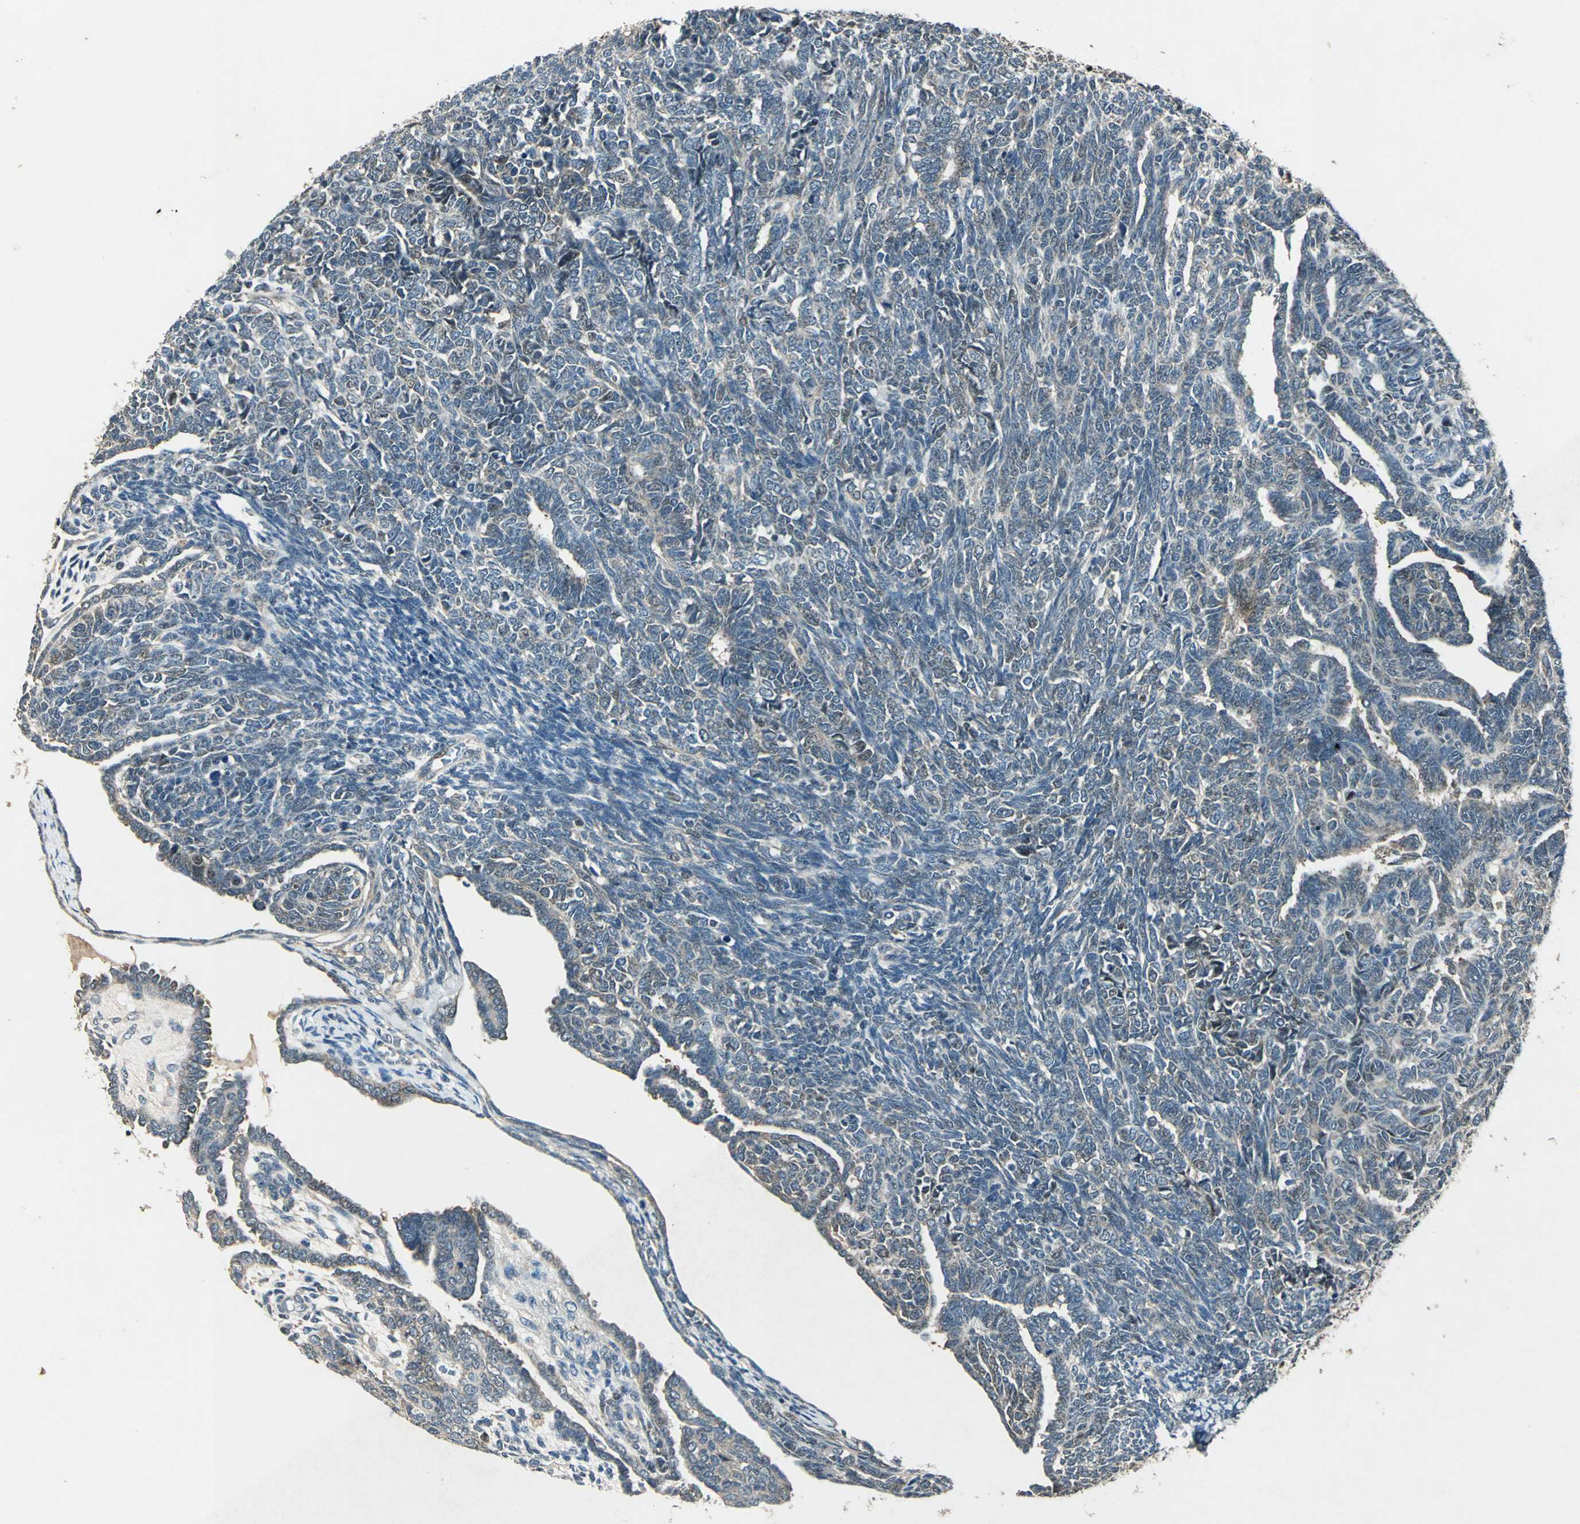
{"staining": {"intensity": "weak", "quantity": "<25%", "location": "cytoplasmic/membranous"}, "tissue": "endometrial cancer", "cell_type": "Tumor cells", "image_type": "cancer", "snomed": [{"axis": "morphology", "description": "Neoplasm, malignant, NOS"}, {"axis": "topography", "description": "Endometrium"}], "caption": "Human endometrial cancer stained for a protein using immunohistochemistry displays no positivity in tumor cells.", "gene": "AHSA1", "patient": {"sex": "female", "age": 74}}